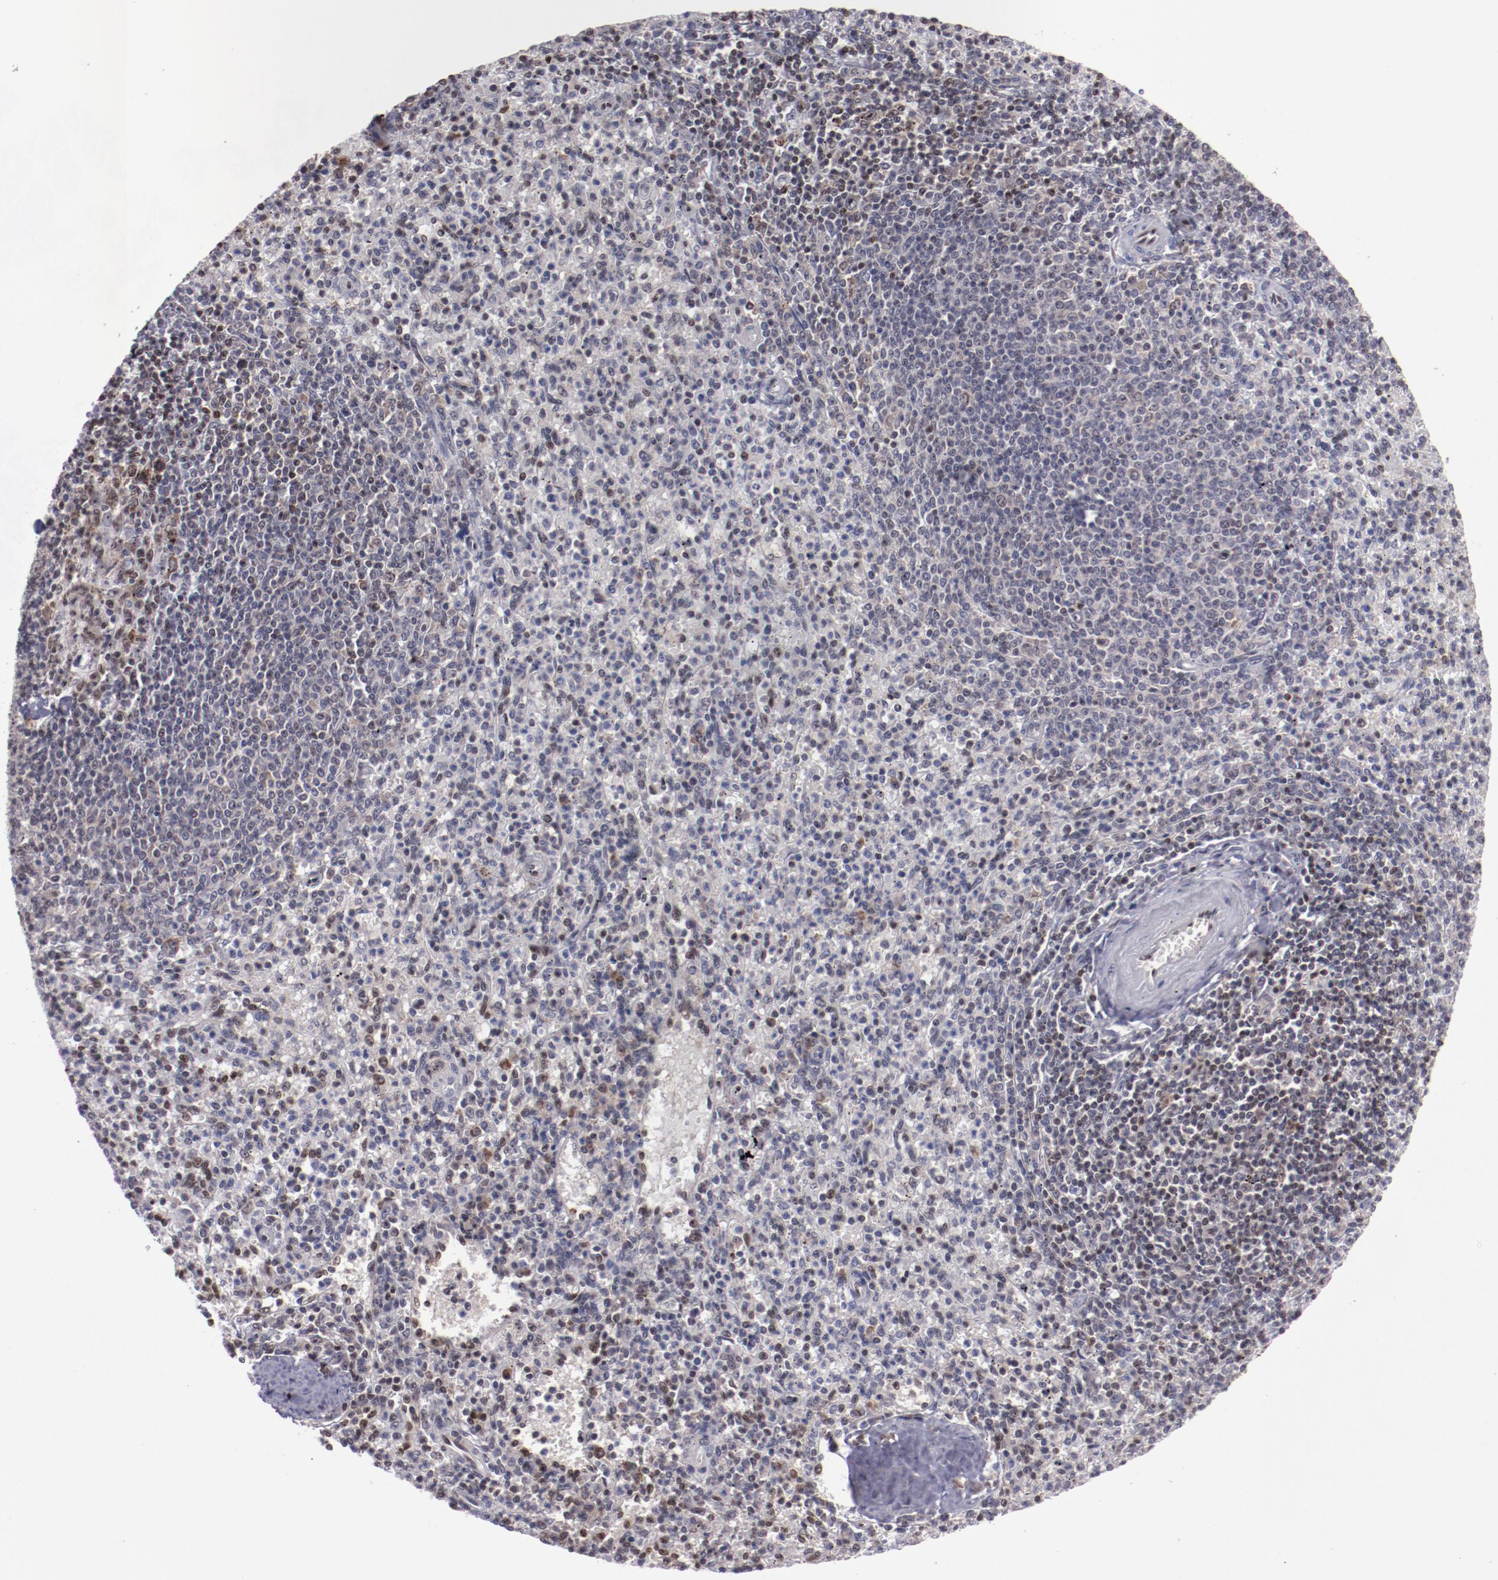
{"staining": {"intensity": "weak", "quantity": "<25%", "location": "cytoplasmic/membranous,nuclear"}, "tissue": "spleen", "cell_type": "Cells in red pulp", "image_type": "normal", "snomed": [{"axis": "morphology", "description": "Normal tissue, NOS"}, {"axis": "topography", "description": "Spleen"}], "caption": "The IHC photomicrograph has no significant expression in cells in red pulp of spleen.", "gene": "DDX24", "patient": {"sex": "male", "age": 72}}